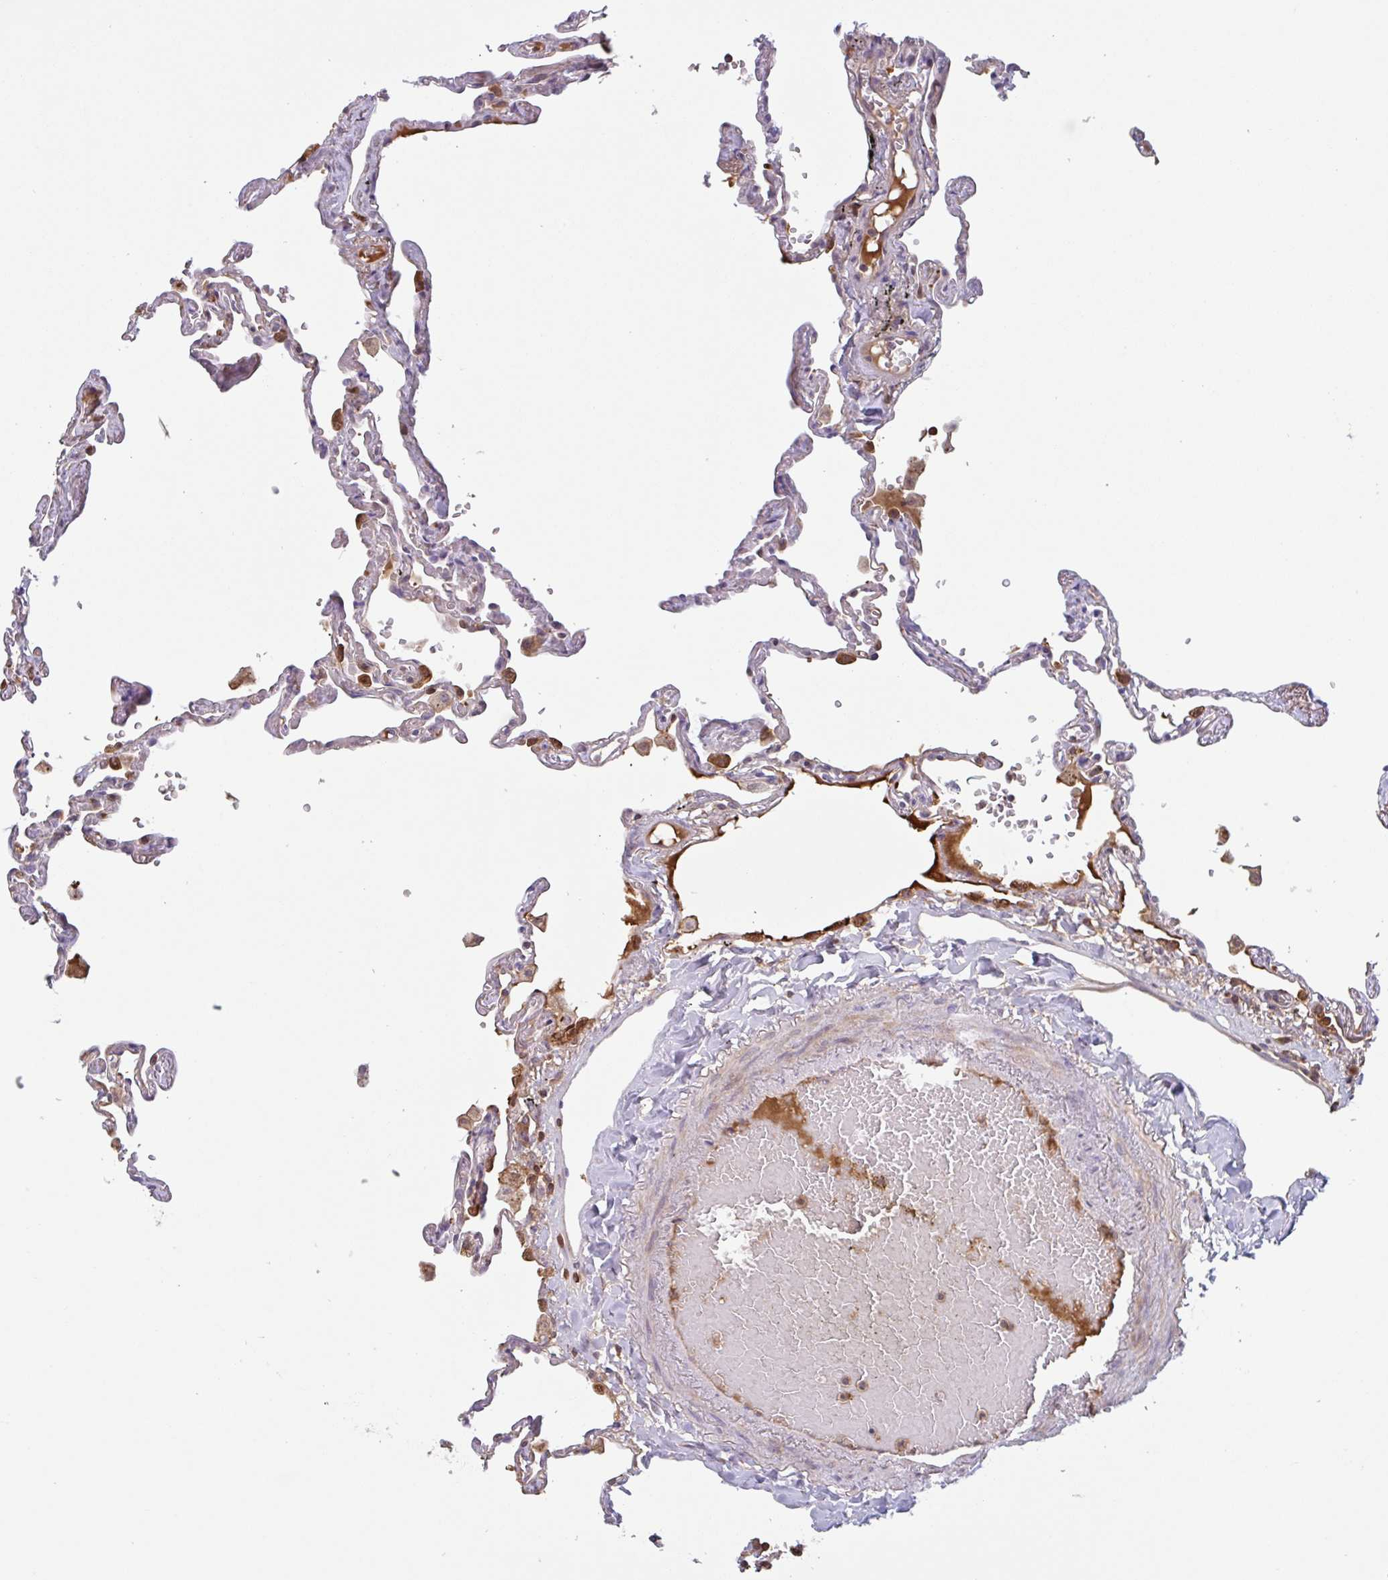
{"staining": {"intensity": "weak", "quantity": "<25%", "location": "cytoplasmic/membranous"}, "tissue": "lung", "cell_type": "Alveolar cells", "image_type": "normal", "snomed": [{"axis": "morphology", "description": "Normal tissue, NOS"}, {"axis": "topography", "description": "Lung"}], "caption": "This is an immunohistochemistry micrograph of unremarkable lung. There is no positivity in alveolar cells.", "gene": "OTOP2", "patient": {"sex": "female", "age": 67}}